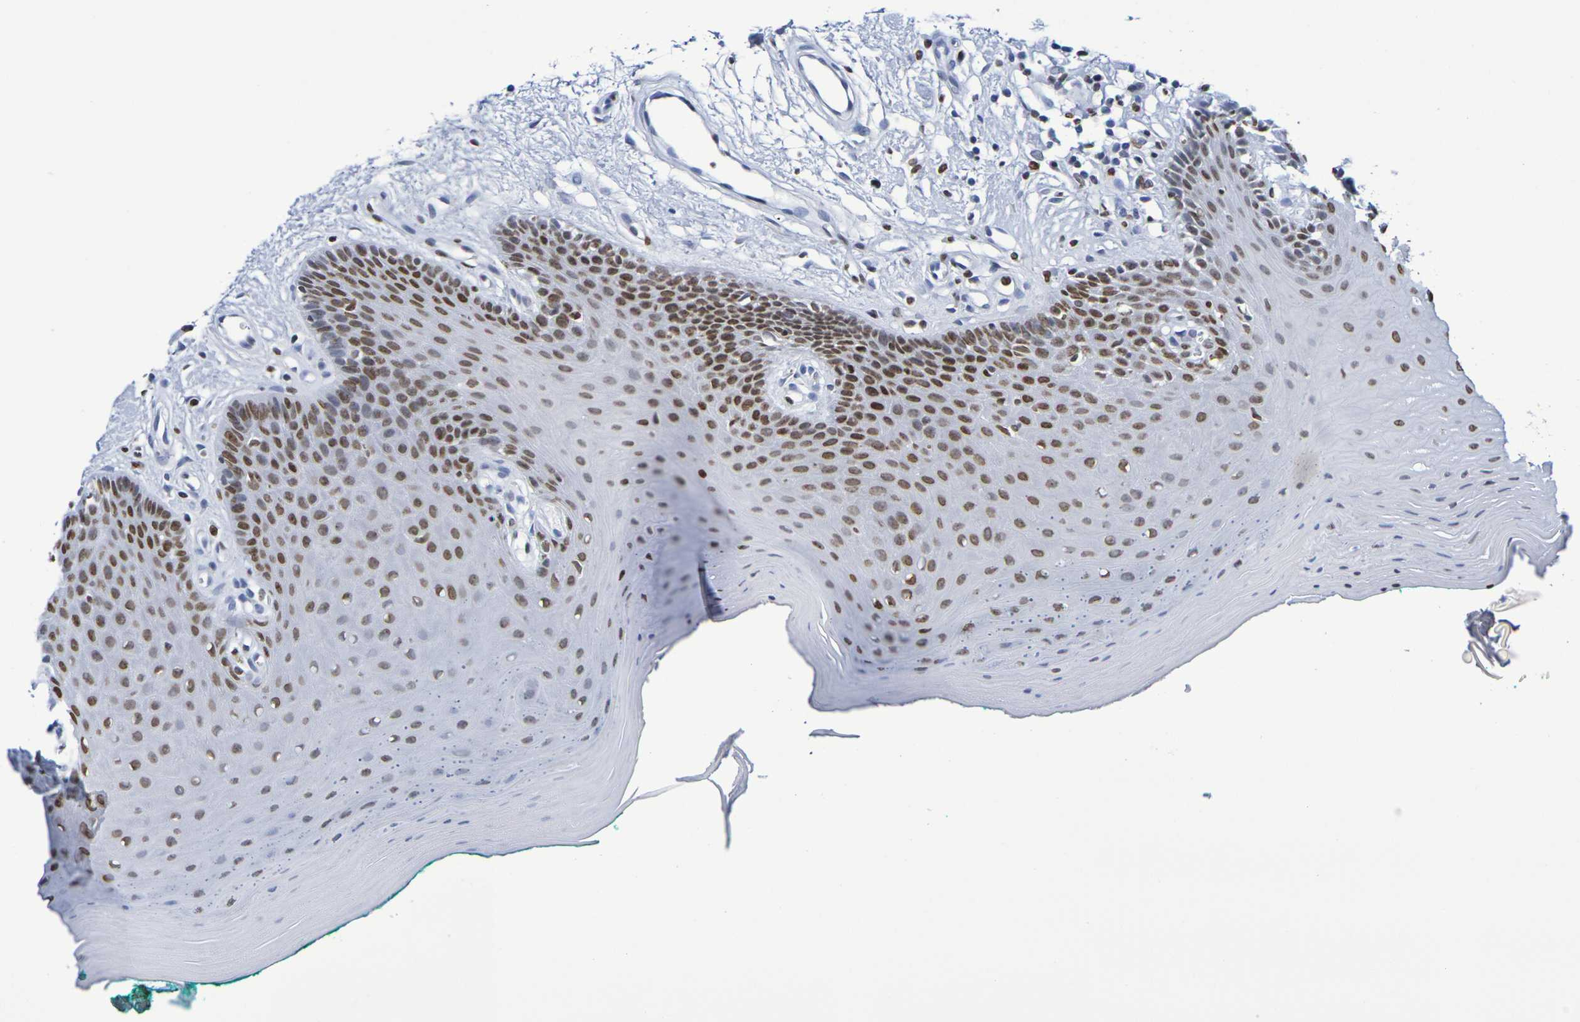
{"staining": {"intensity": "moderate", "quantity": ">75%", "location": "nuclear"}, "tissue": "oral mucosa", "cell_type": "Squamous epithelial cells", "image_type": "normal", "snomed": [{"axis": "morphology", "description": "Normal tissue, NOS"}, {"axis": "topography", "description": "Skeletal muscle"}, {"axis": "topography", "description": "Oral tissue"}], "caption": "A histopathology image of oral mucosa stained for a protein exhibits moderate nuclear brown staining in squamous epithelial cells. Immunohistochemistry stains the protein of interest in brown and the nuclei are stained blue.", "gene": "H1", "patient": {"sex": "male", "age": 58}}